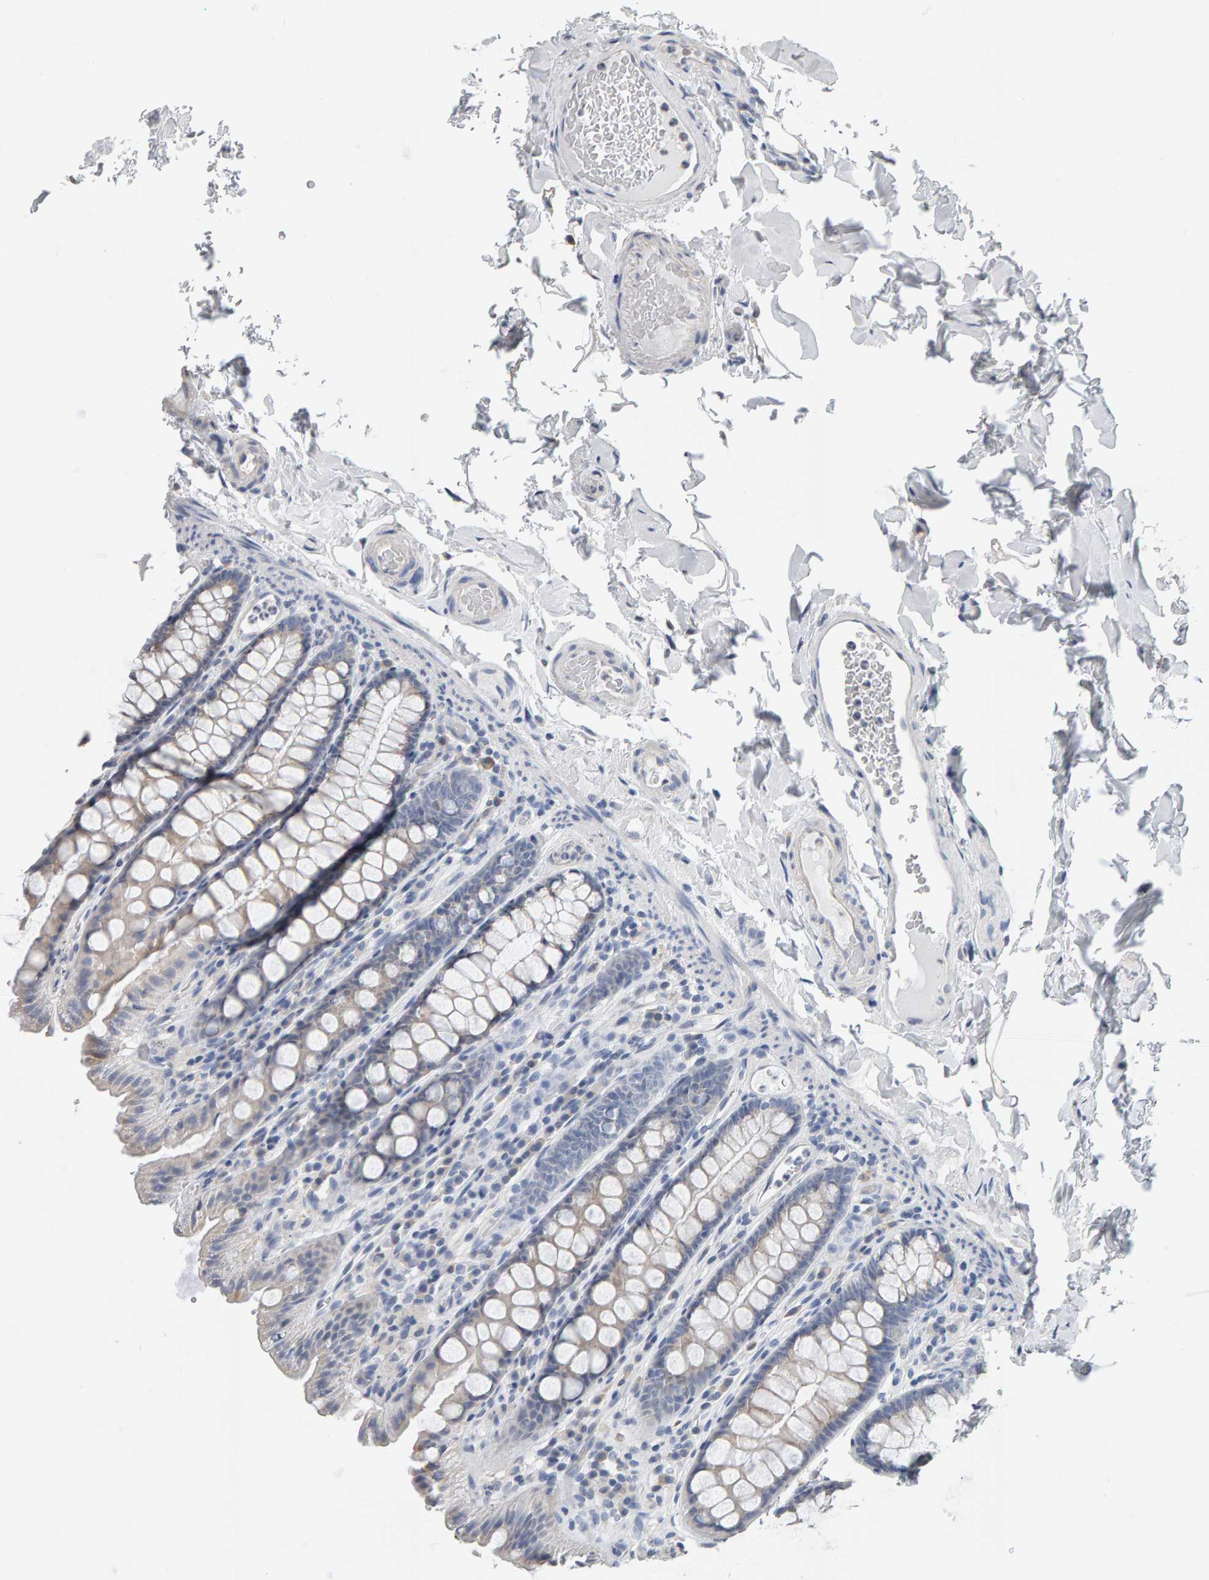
{"staining": {"intensity": "negative", "quantity": "none", "location": "none"}, "tissue": "colon", "cell_type": "Endothelial cells", "image_type": "normal", "snomed": [{"axis": "morphology", "description": "Normal tissue, NOS"}, {"axis": "topography", "description": "Colon"}, {"axis": "topography", "description": "Peripheral nerve tissue"}], "caption": "Immunohistochemistry of benign colon displays no positivity in endothelial cells.", "gene": "ADHFE1", "patient": {"sex": "female", "age": 61}}